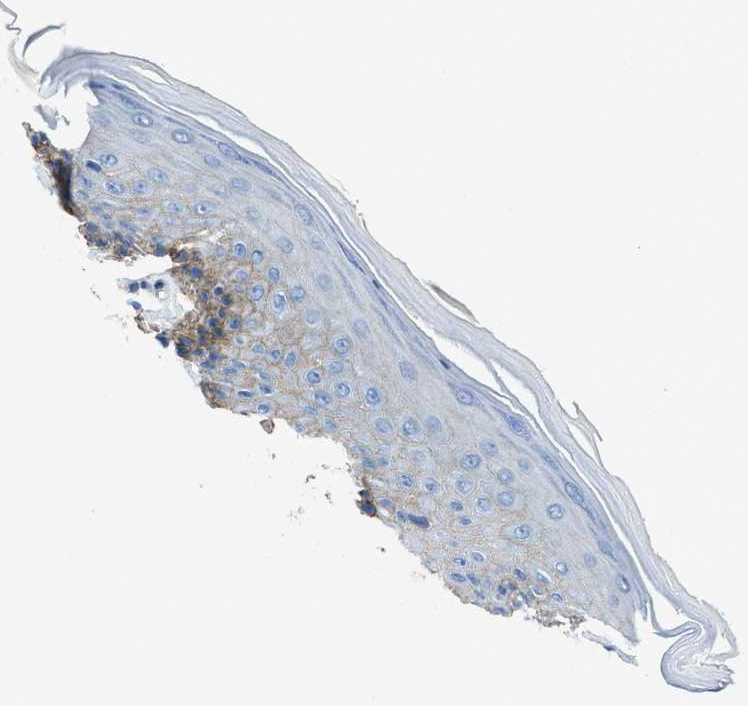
{"staining": {"intensity": "moderate", "quantity": "25%-75%", "location": "cytoplasmic/membranous"}, "tissue": "skin", "cell_type": "Epidermal cells", "image_type": "normal", "snomed": [{"axis": "morphology", "description": "Normal tissue, NOS"}, {"axis": "topography", "description": "Vulva"}], "caption": "IHC photomicrograph of unremarkable skin: human skin stained using IHC shows medium levels of moderate protein expression localized specifically in the cytoplasmic/membranous of epidermal cells, appearing as a cytoplasmic/membranous brown color.", "gene": "PTGFRN", "patient": {"sex": "female", "age": 73}}